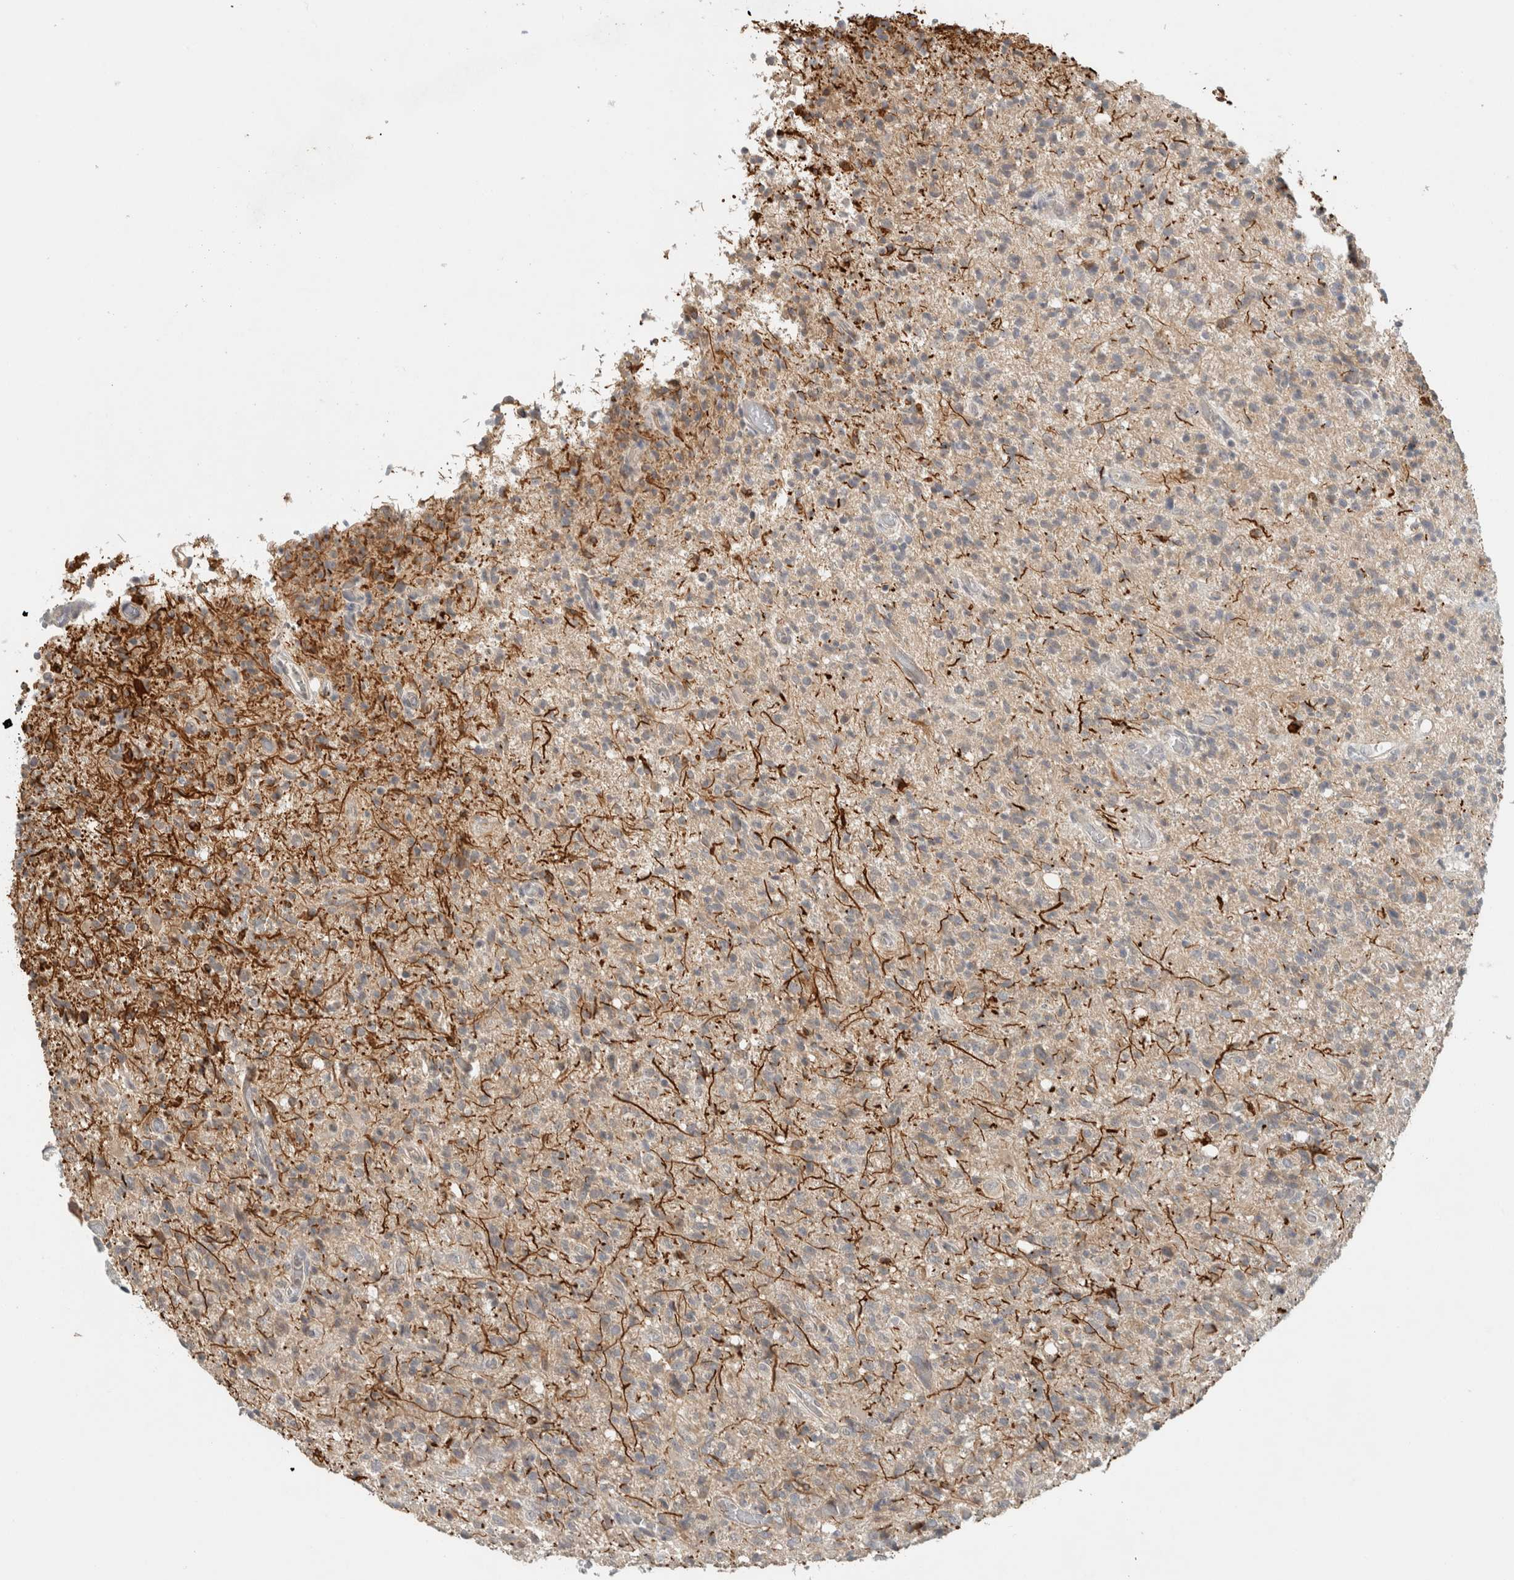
{"staining": {"intensity": "weak", "quantity": "<25%", "location": "cytoplasmic/membranous"}, "tissue": "glioma", "cell_type": "Tumor cells", "image_type": "cancer", "snomed": [{"axis": "morphology", "description": "Glioma, malignant, High grade"}, {"axis": "topography", "description": "Brain"}], "caption": "DAB immunohistochemical staining of human glioma exhibits no significant positivity in tumor cells.", "gene": "ERCC6L2", "patient": {"sex": "female", "age": 57}}